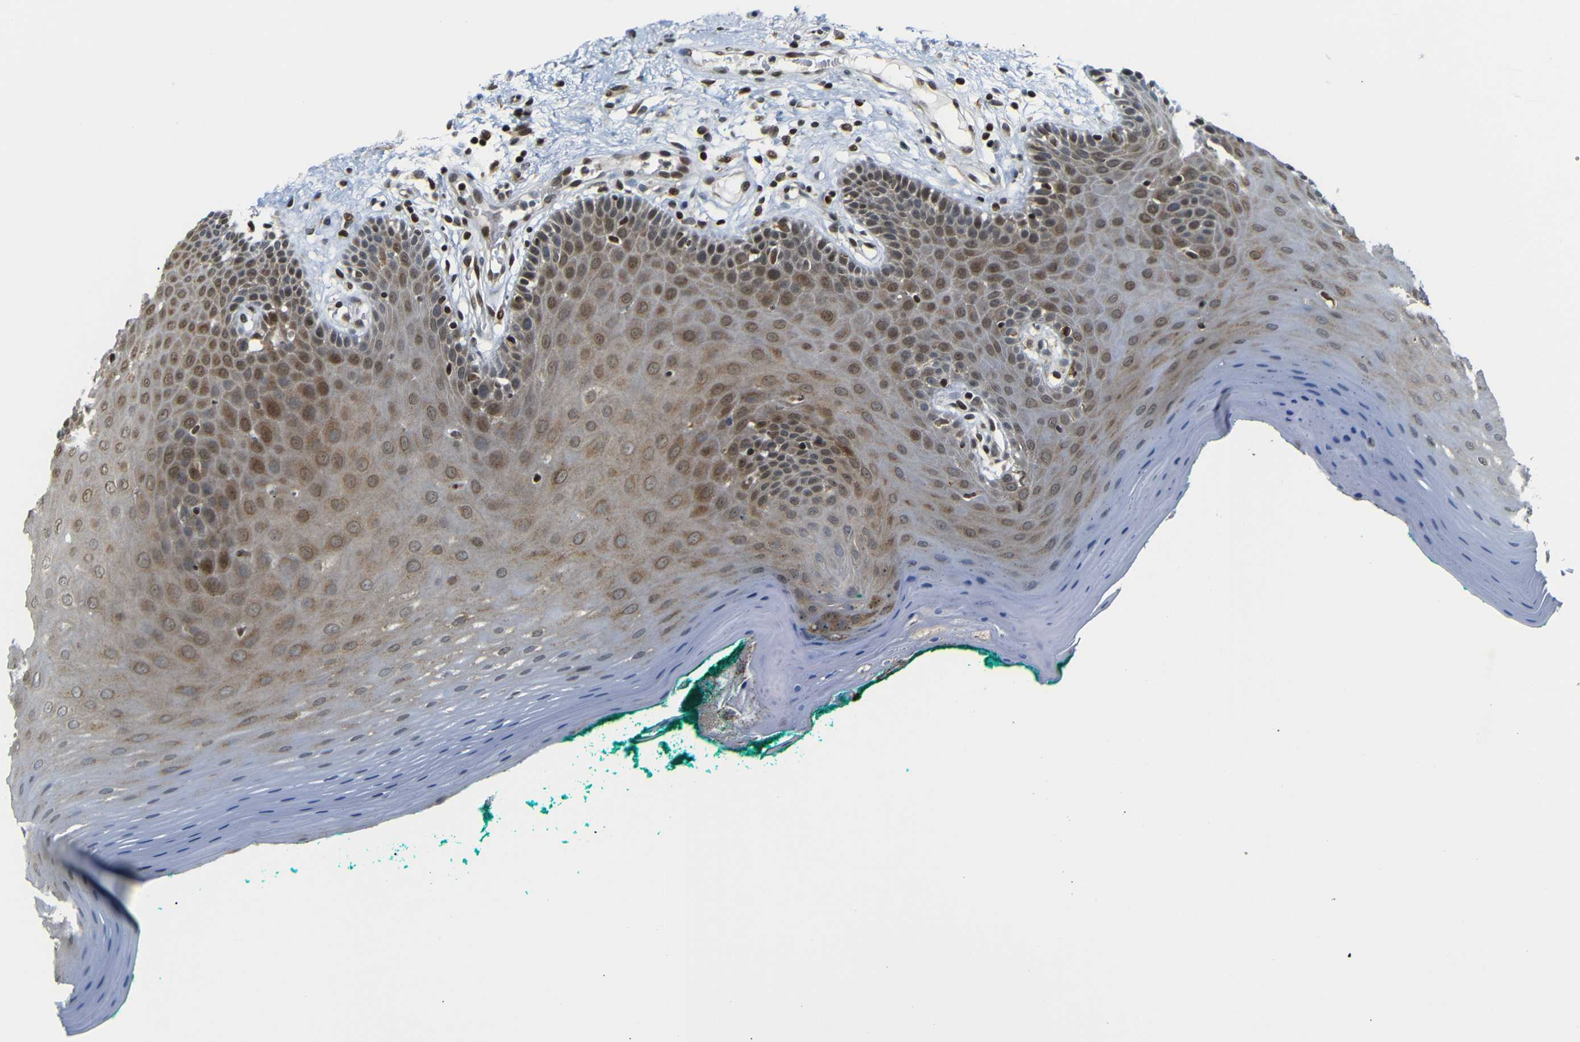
{"staining": {"intensity": "moderate", "quantity": "25%-75%", "location": "cytoplasmic/membranous,nuclear"}, "tissue": "oral mucosa", "cell_type": "Squamous epithelial cells", "image_type": "normal", "snomed": [{"axis": "morphology", "description": "Normal tissue, NOS"}, {"axis": "topography", "description": "Skeletal muscle"}, {"axis": "topography", "description": "Oral tissue"}], "caption": "Oral mucosa stained with immunohistochemistry (IHC) displays moderate cytoplasmic/membranous,nuclear staining in approximately 25%-75% of squamous epithelial cells.", "gene": "SPCS2", "patient": {"sex": "male", "age": 58}}